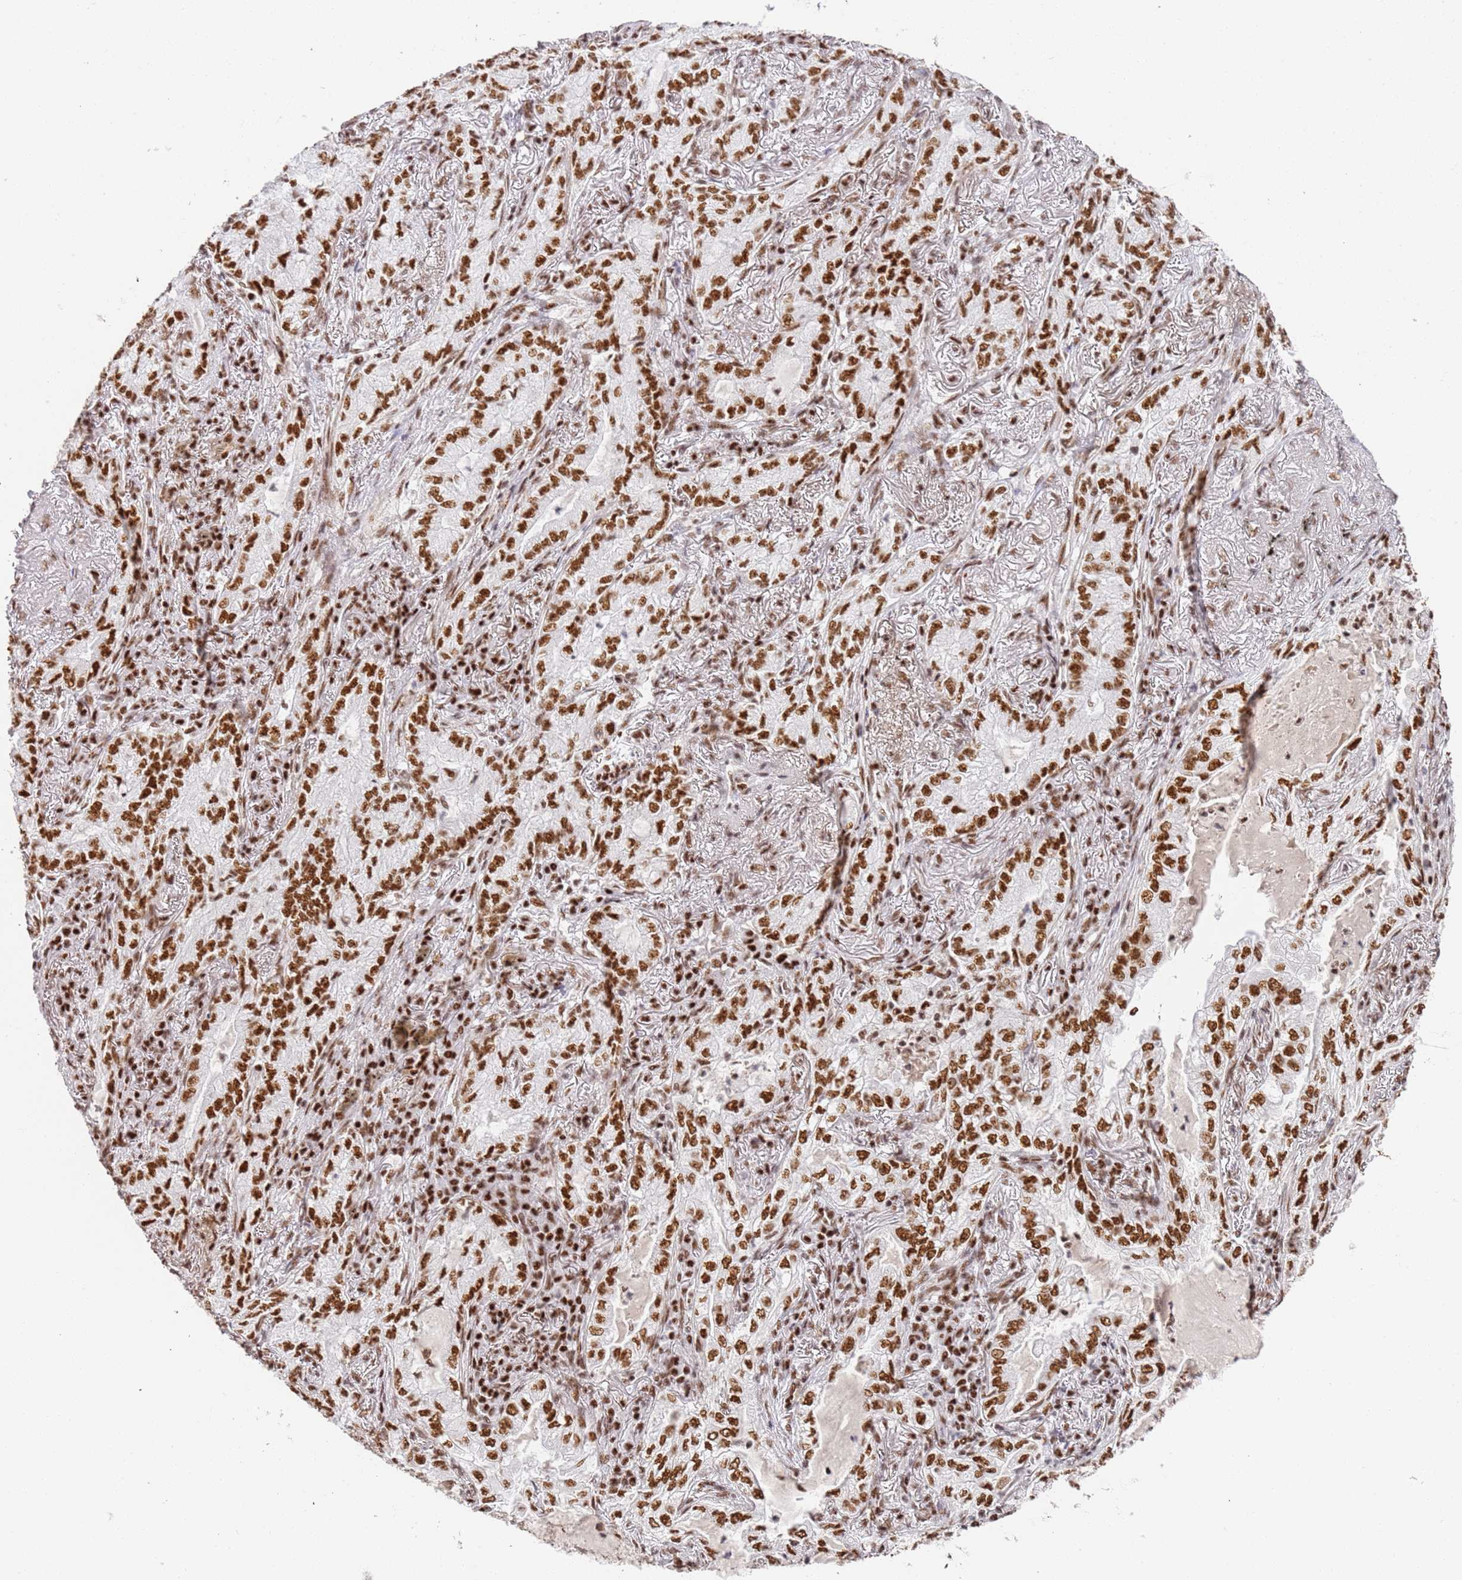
{"staining": {"intensity": "strong", "quantity": ">75%", "location": "nuclear"}, "tissue": "lung cancer", "cell_type": "Tumor cells", "image_type": "cancer", "snomed": [{"axis": "morphology", "description": "Adenocarcinoma, NOS"}, {"axis": "topography", "description": "Lung"}], "caption": "A histopathology image of human adenocarcinoma (lung) stained for a protein exhibits strong nuclear brown staining in tumor cells.", "gene": "AKAP8L", "patient": {"sex": "female", "age": 73}}